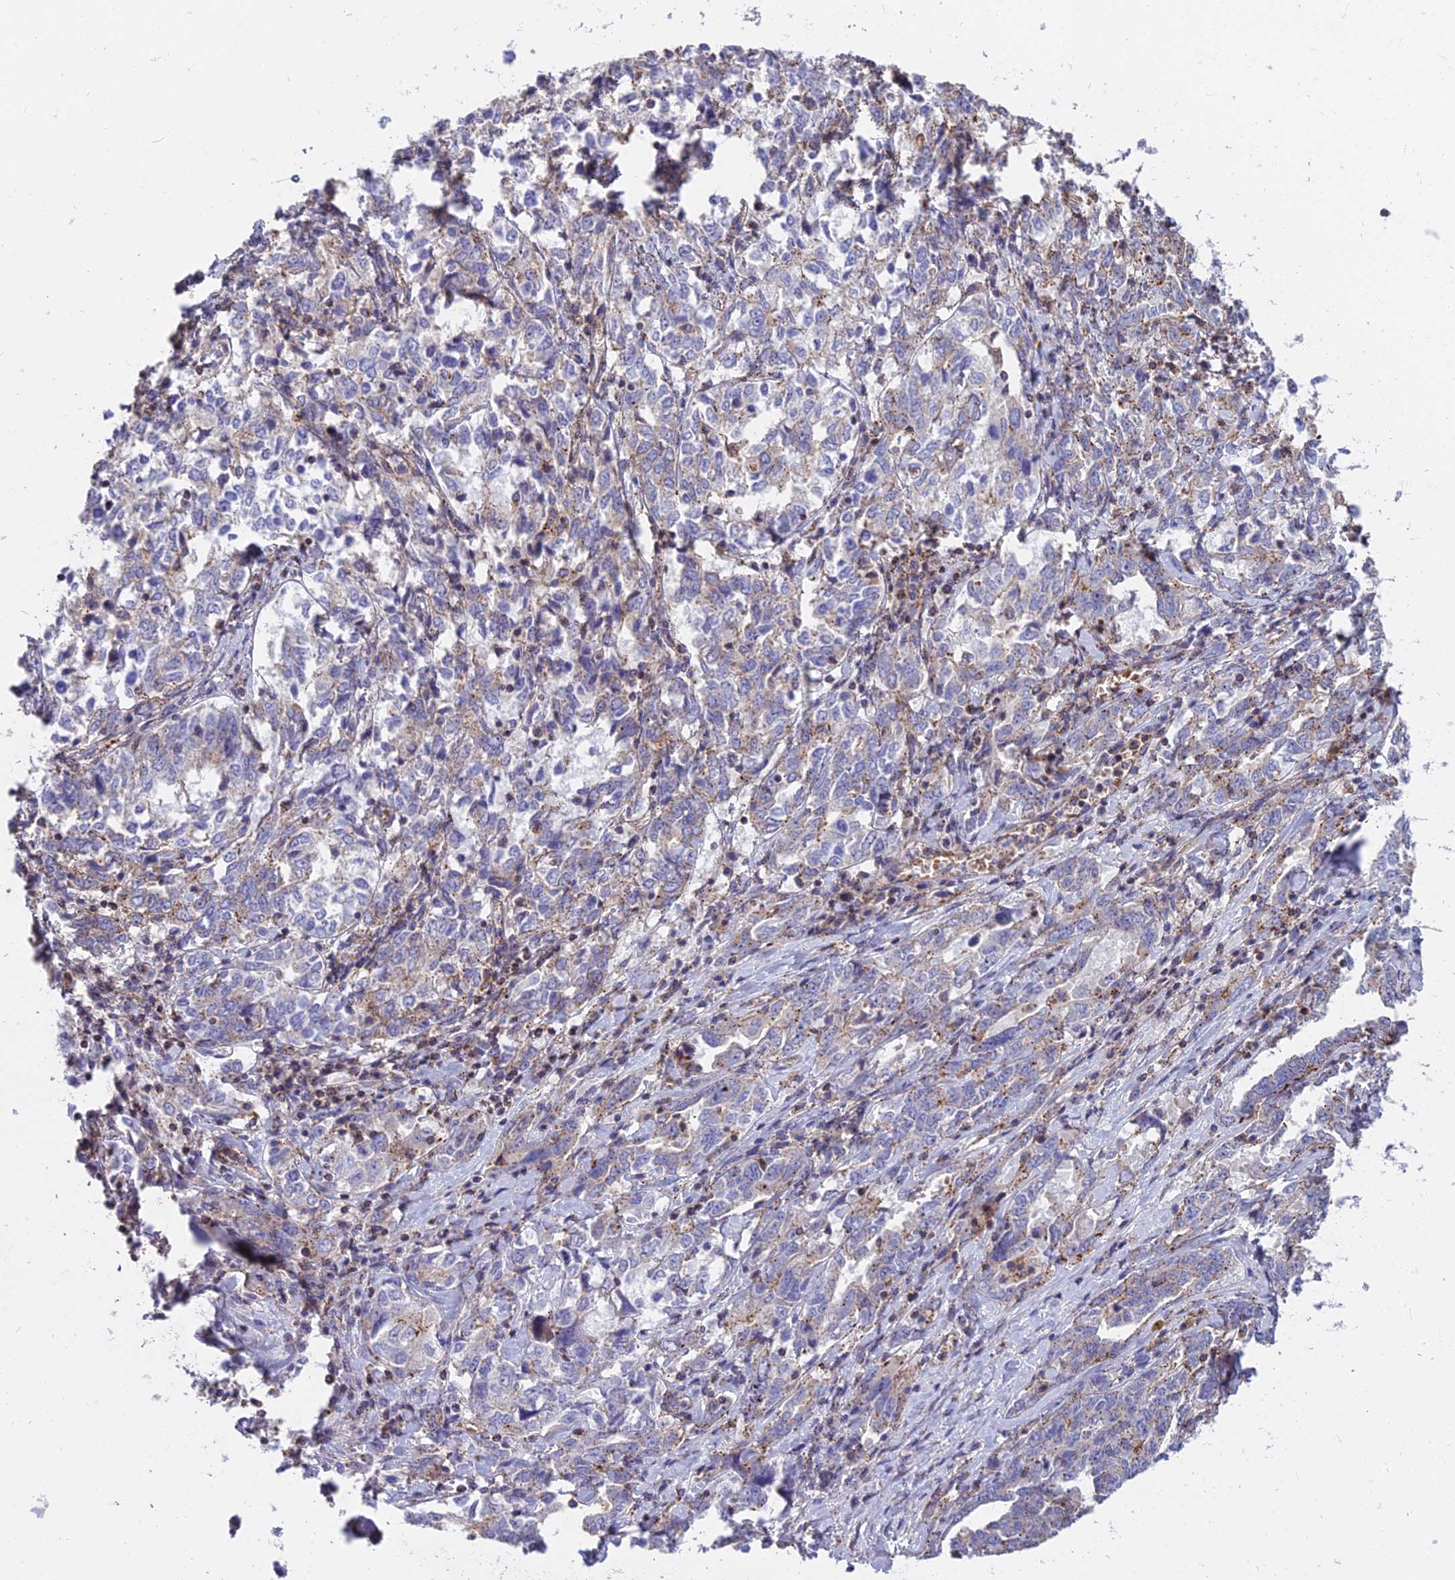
{"staining": {"intensity": "moderate", "quantity": "25%-75%", "location": "cytoplasmic/membranous"}, "tissue": "ovarian cancer", "cell_type": "Tumor cells", "image_type": "cancer", "snomed": [{"axis": "morphology", "description": "Carcinoma, endometroid"}, {"axis": "topography", "description": "Ovary"}], "caption": "An IHC photomicrograph of neoplastic tissue is shown. Protein staining in brown shows moderate cytoplasmic/membranous positivity in ovarian endometroid carcinoma within tumor cells.", "gene": "FRMPD1", "patient": {"sex": "female", "age": 62}}